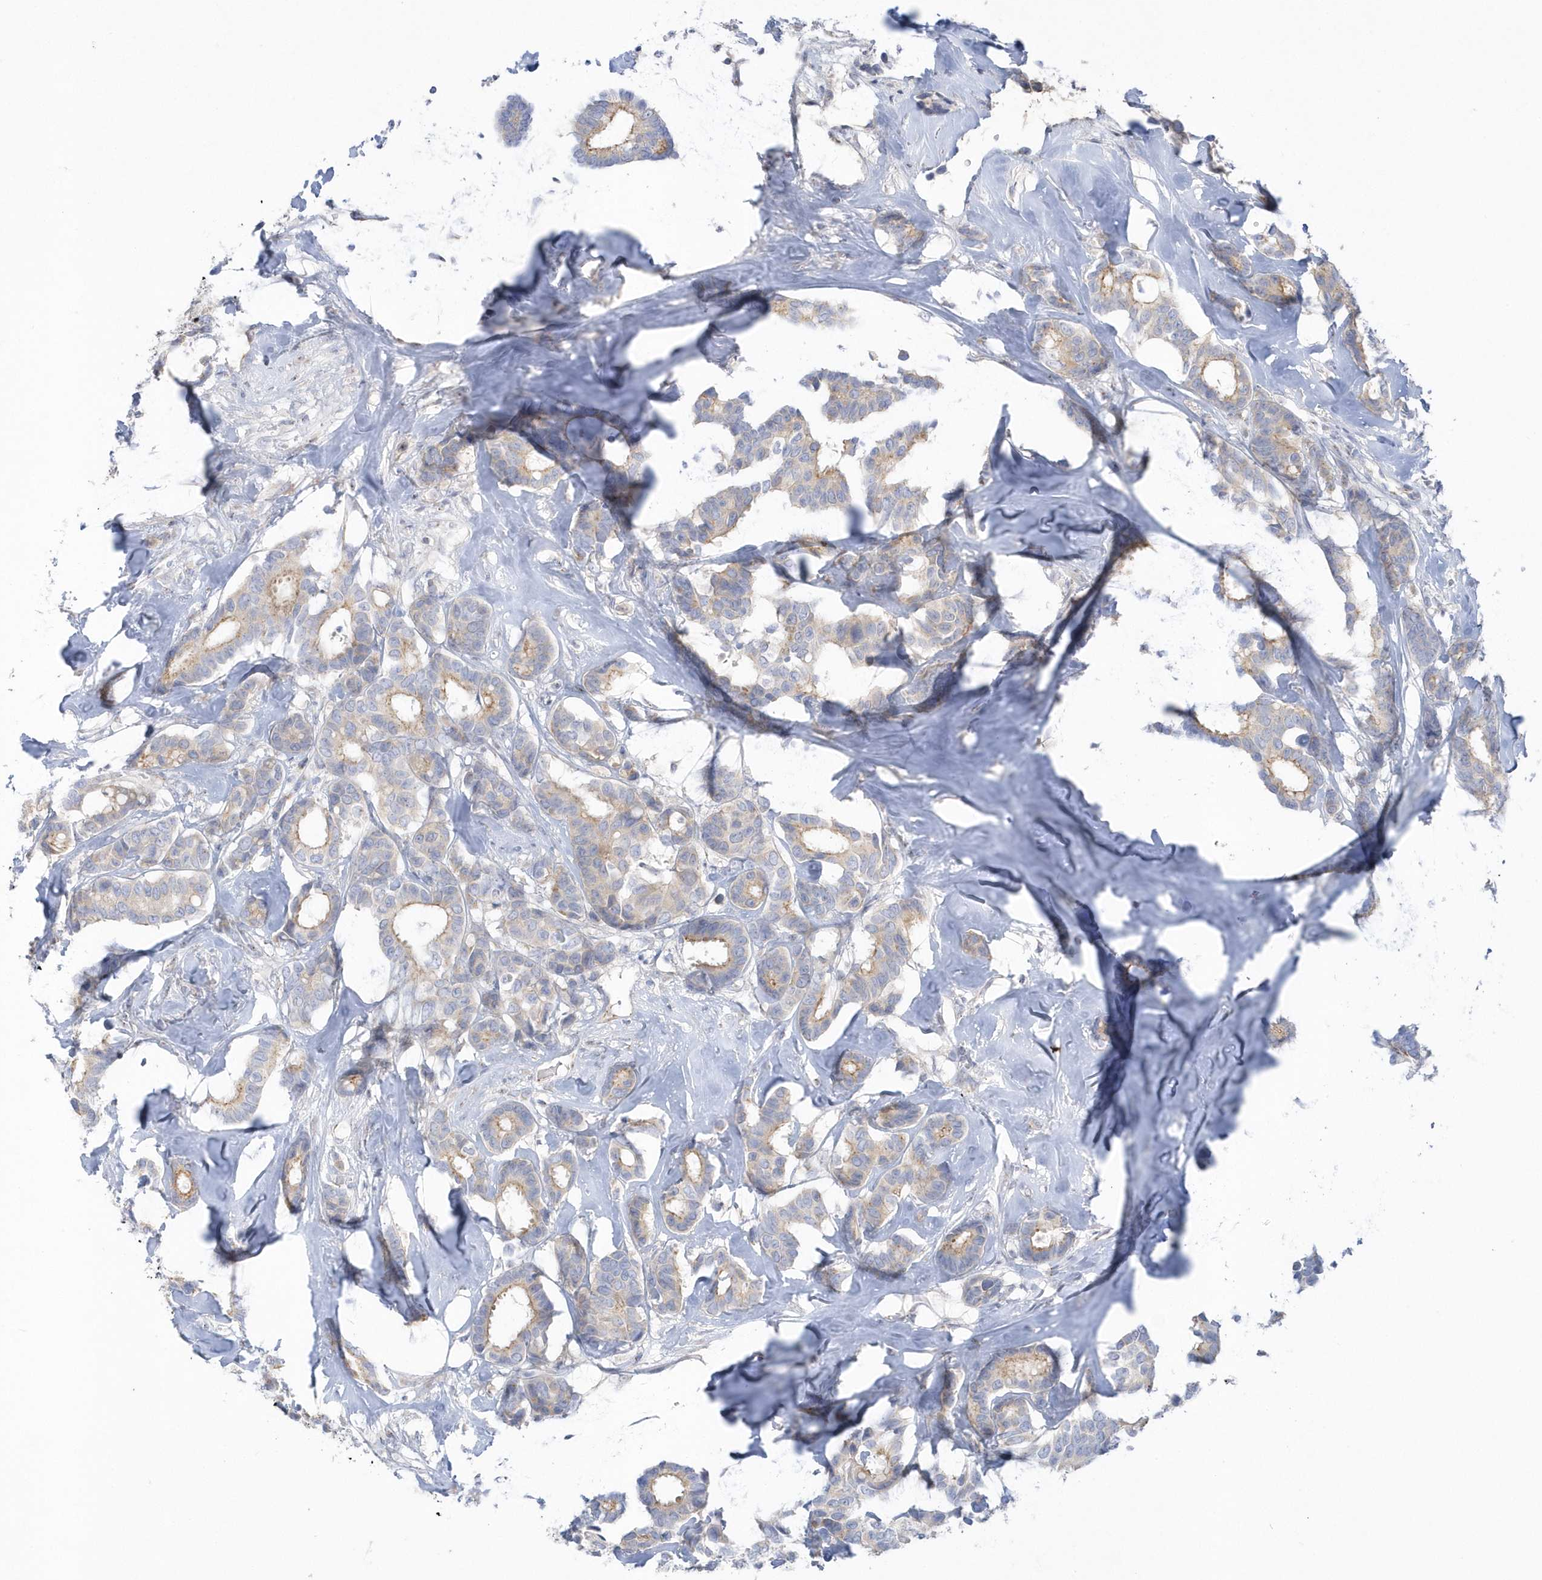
{"staining": {"intensity": "weak", "quantity": "25%-75%", "location": "cytoplasmic/membranous"}, "tissue": "breast cancer", "cell_type": "Tumor cells", "image_type": "cancer", "snomed": [{"axis": "morphology", "description": "Duct carcinoma"}, {"axis": "topography", "description": "Breast"}], "caption": "Protein expression analysis of breast invasive ductal carcinoma displays weak cytoplasmic/membranous positivity in about 25%-75% of tumor cells.", "gene": "SEMA3D", "patient": {"sex": "female", "age": 87}}